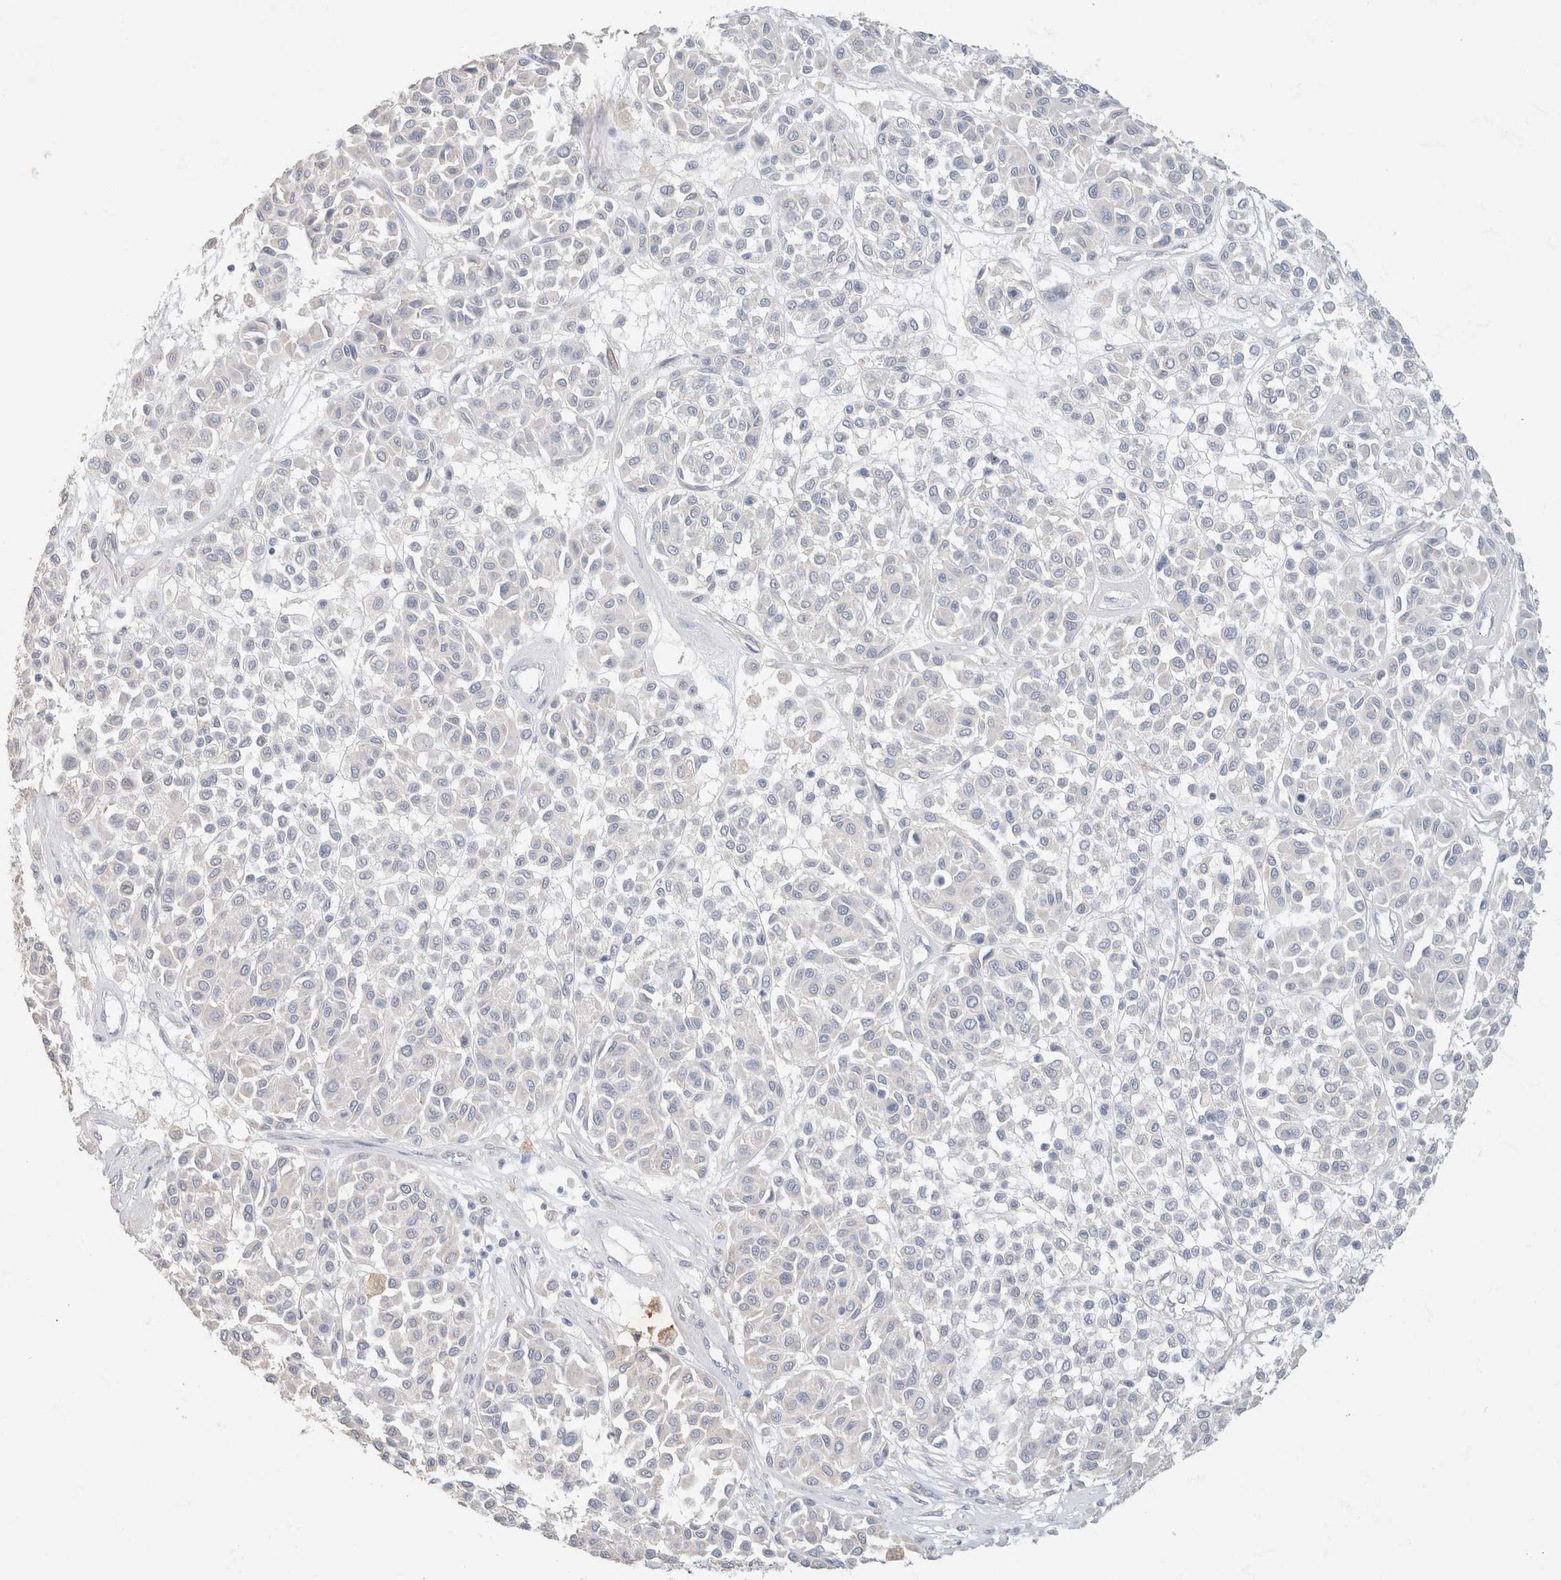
{"staining": {"intensity": "negative", "quantity": "none", "location": "none"}, "tissue": "melanoma", "cell_type": "Tumor cells", "image_type": "cancer", "snomed": [{"axis": "morphology", "description": "Malignant melanoma, Metastatic site"}, {"axis": "topography", "description": "Soft tissue"}], "caption": "The histopathology image displays no significant expression in tumor cells of melanoma. (DAB (3,3'-diaminobenzidine) immunohistochemistry, high magnification).", "gene": "CA12", "patient": {"sex": "male", "age": 41}}